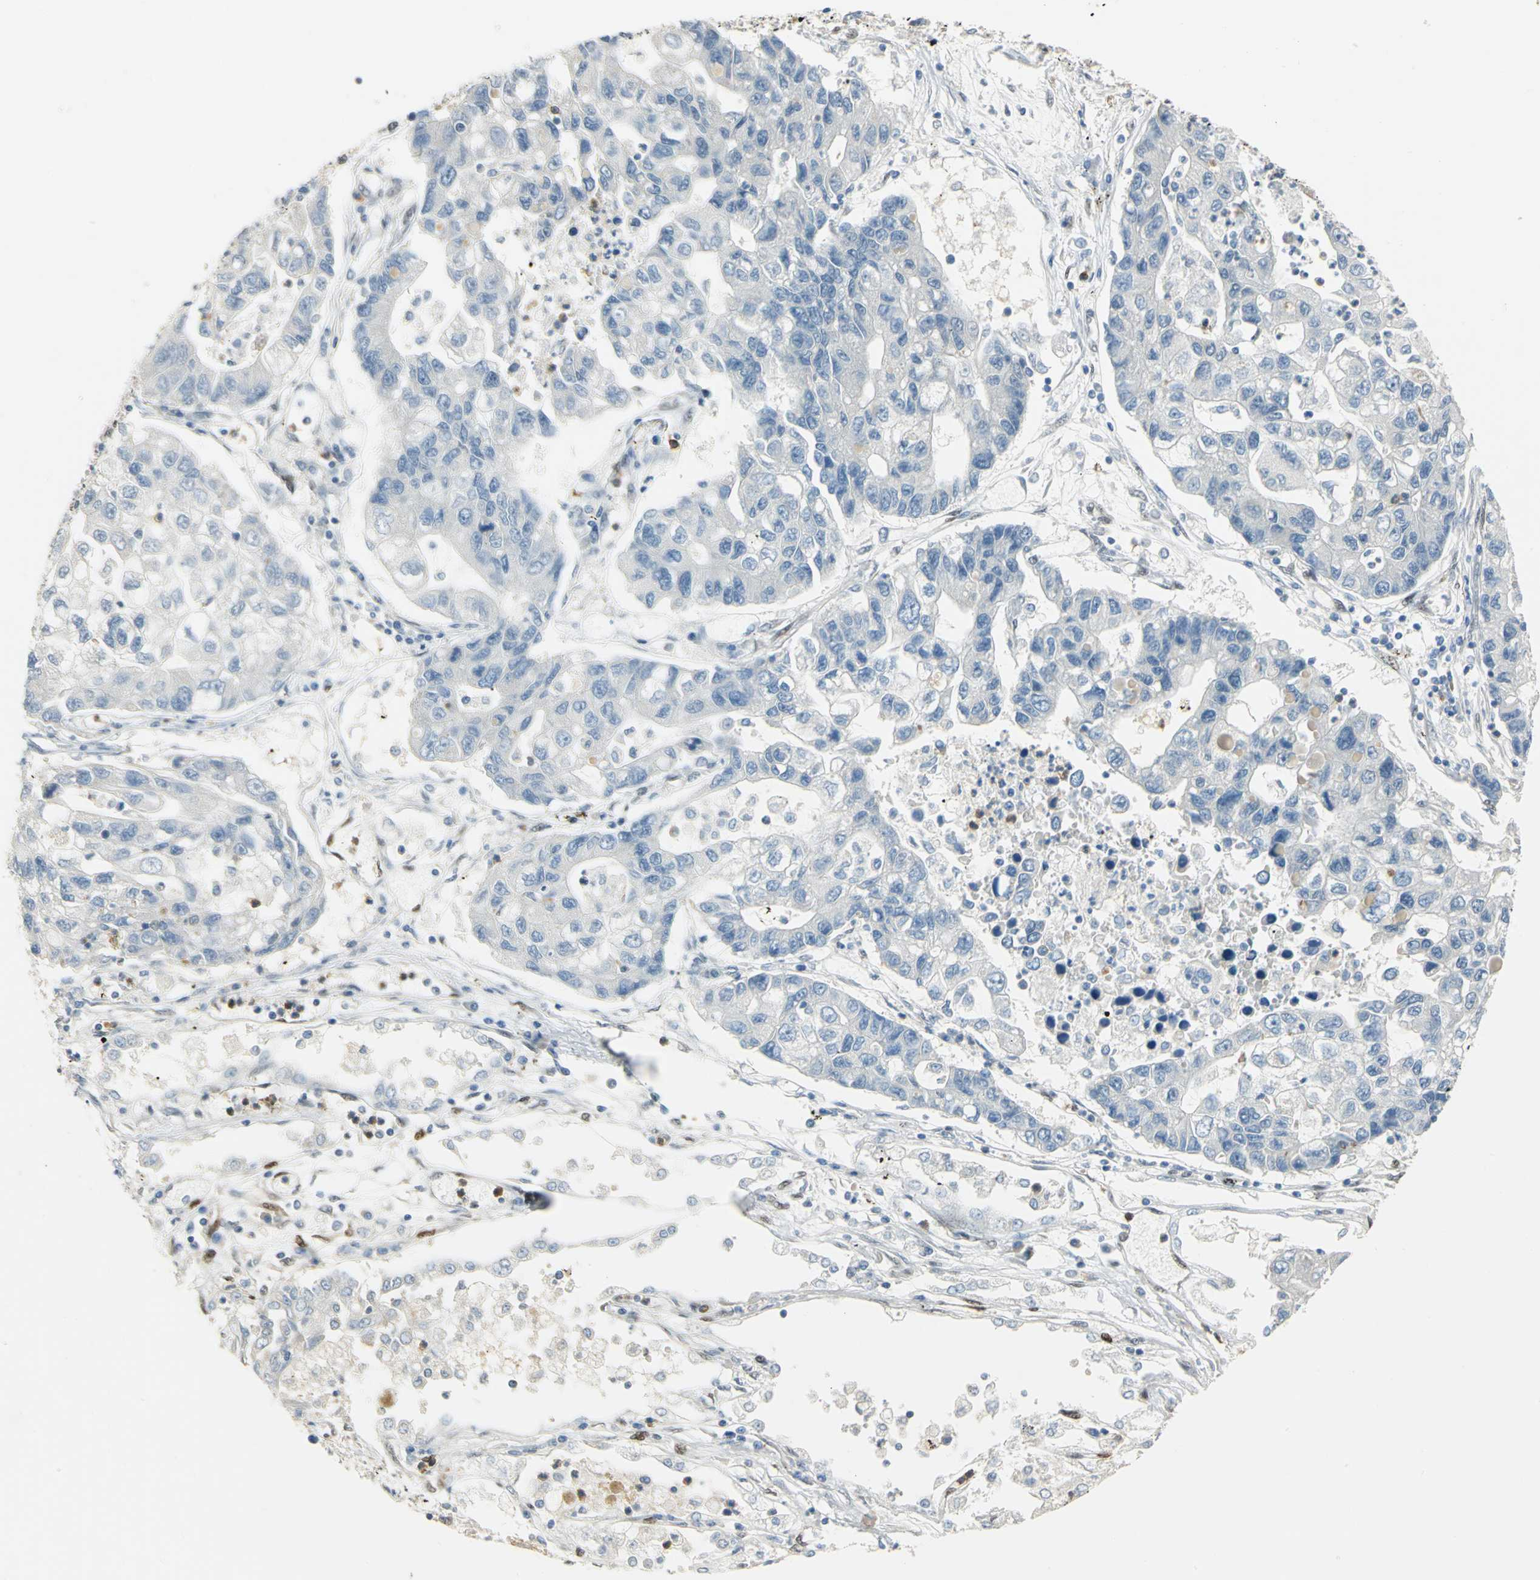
{"staining": {"intensity": "negative", "quantity": "none", "location": "none"}, "tissue": "lung cancer", "cell_type": "Tumor cells", "image_type": "cancer", "snomed": [{"axis": "morphology", "description": "Adenocarcinoma, NOS"}, {"axis": "topography", "description": "Lung"}], "caption": "Immunohistochemistry of human lung adenocarcinoma demonstrates no expression in tumor cells.", "gene": "RBFOX2", "patient": {"sex": "female", "age": 51}}